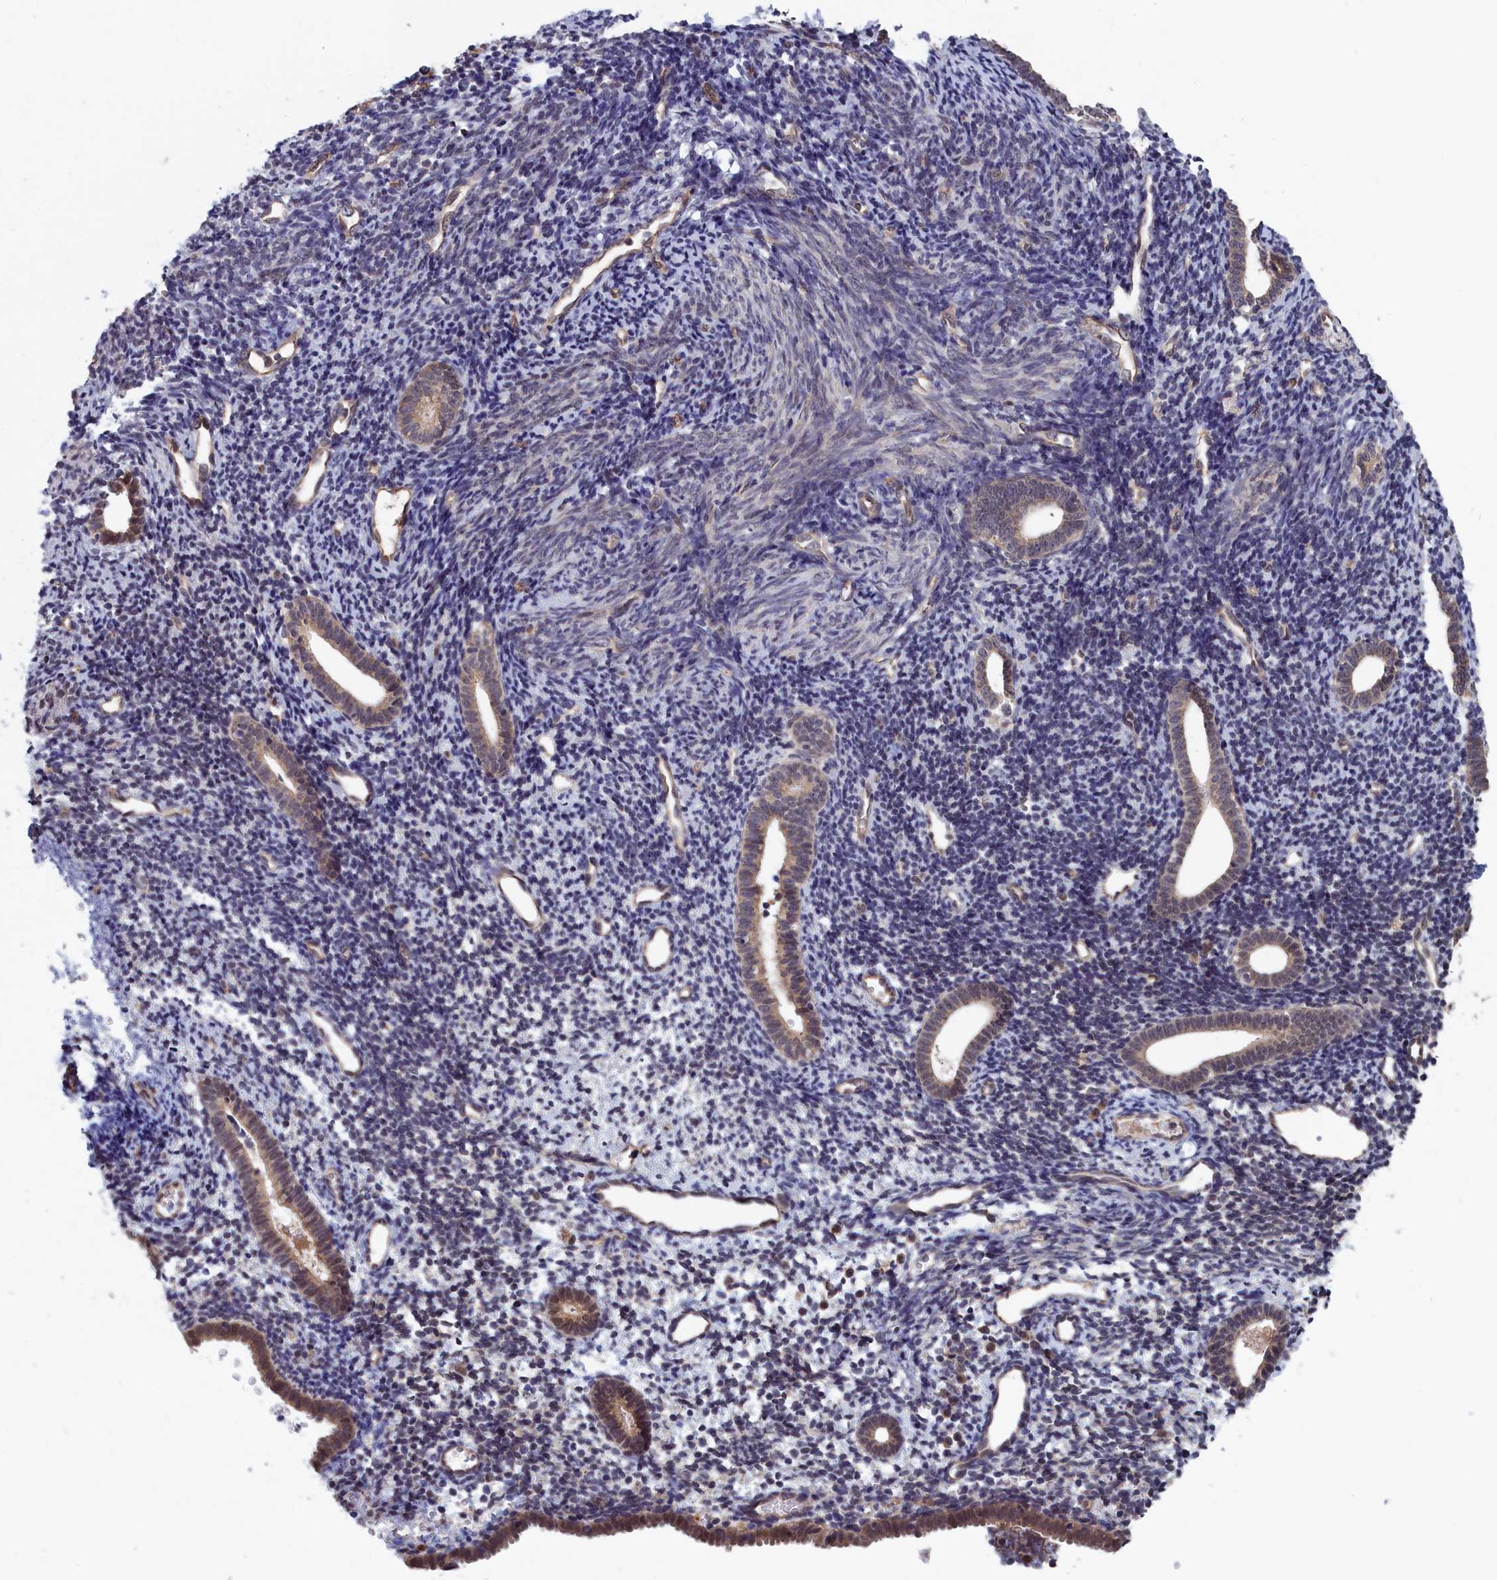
{"staining": {"intensity": "negative", "quantity": "none", "location": "none"}, "tissue": "endometrium", "cell_type": "Cells in endometrial stroma", "image_type": "normal", "snomed": [{"axis": "morphology", "description": "Normal tissue, NOS"}, {"axis": "topography", "description": "Endometrium"}], "caption": "High power microscopy micrograph of an IHC image of unremarkable endometrium, revealing no significant staining in cells in endometrial stroma. (DAB (3,3'-diaminobenzidine) immunohistochemistry with hematoxylin counter stain).", "gene": "PLP2", "patient": {"sex": "female", "age": 56}}